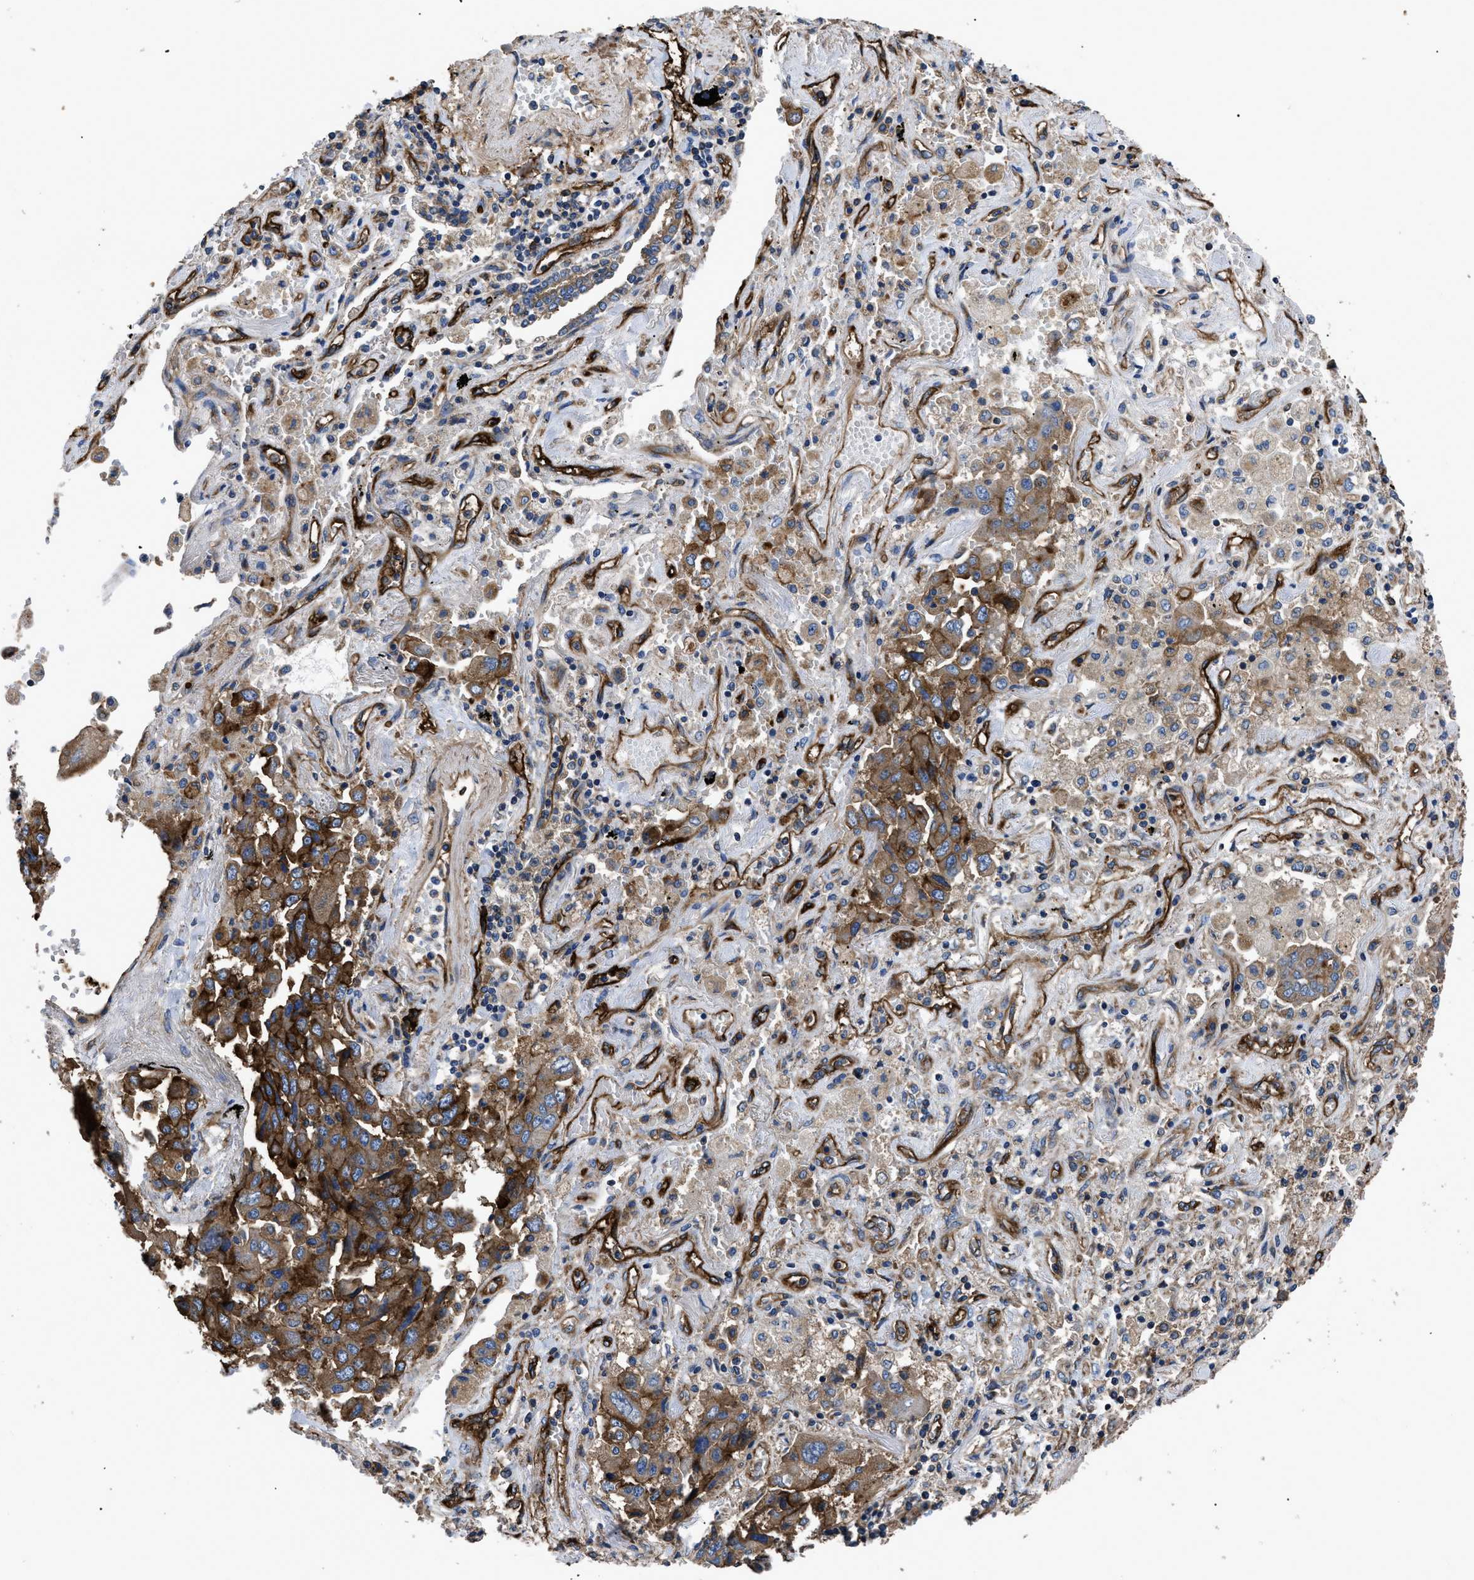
{"staining": {"intensity": "strong", "quantity": ">75%", "location": "cytoplasmic/membranous"}, "tissue": "lung cancer", "cell_type": "Tumor cells", "image_type": "cancer", "snomed": [{"axis": "morphology", "description": "Adenocarcinoma, NOS"}, {"axis": "topography", "description": "Lung"}], "caption": "Immunohistochemical staining of human lung adenocarcinoma shows high levels of strong cytoplasmic/membranous protein positivity in about >75% of tumor cells.", "gene": "NT5E", "patient": {"sex": "female", "age": 65}}